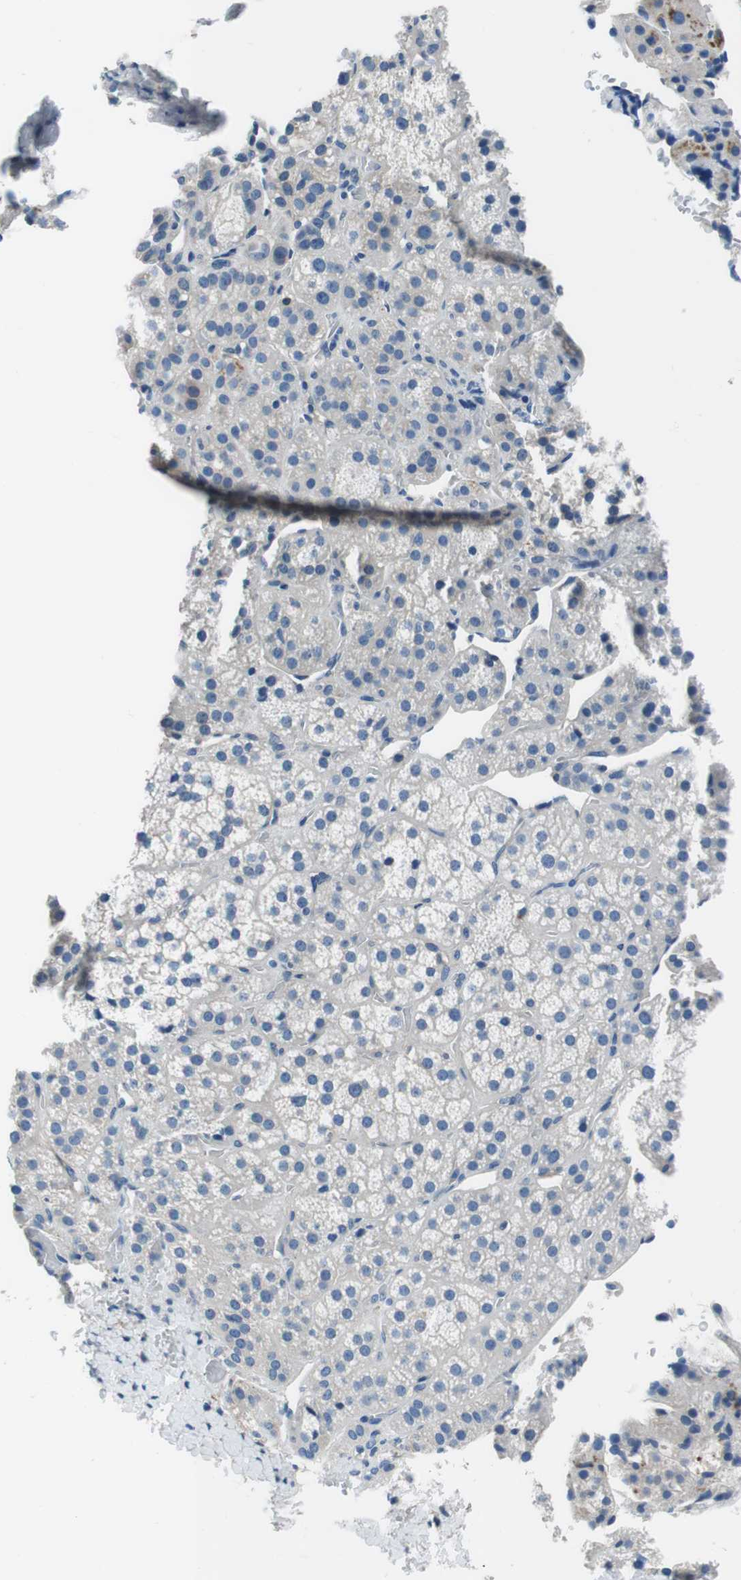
{"staining": {"intensity": "moderate", "quantity": "<25%", "location": "cytoplasmic/membranous"}, "tissue": "adrenal gland", "cell_type": "Glandular cells", "image_type": "normal", "snomed": [{"axis": "morphology", "description": "Normal tissue, NOS"}, {"axis": "topography", "description": "Adrenal gland"}], "caption": "Normal adrenal gland shows moderate cytoplasmic/membranous positivity in approximately <25% of glandular cells.", "gene": "TULP3", "patient": {"sex": "female", "age": 57}}